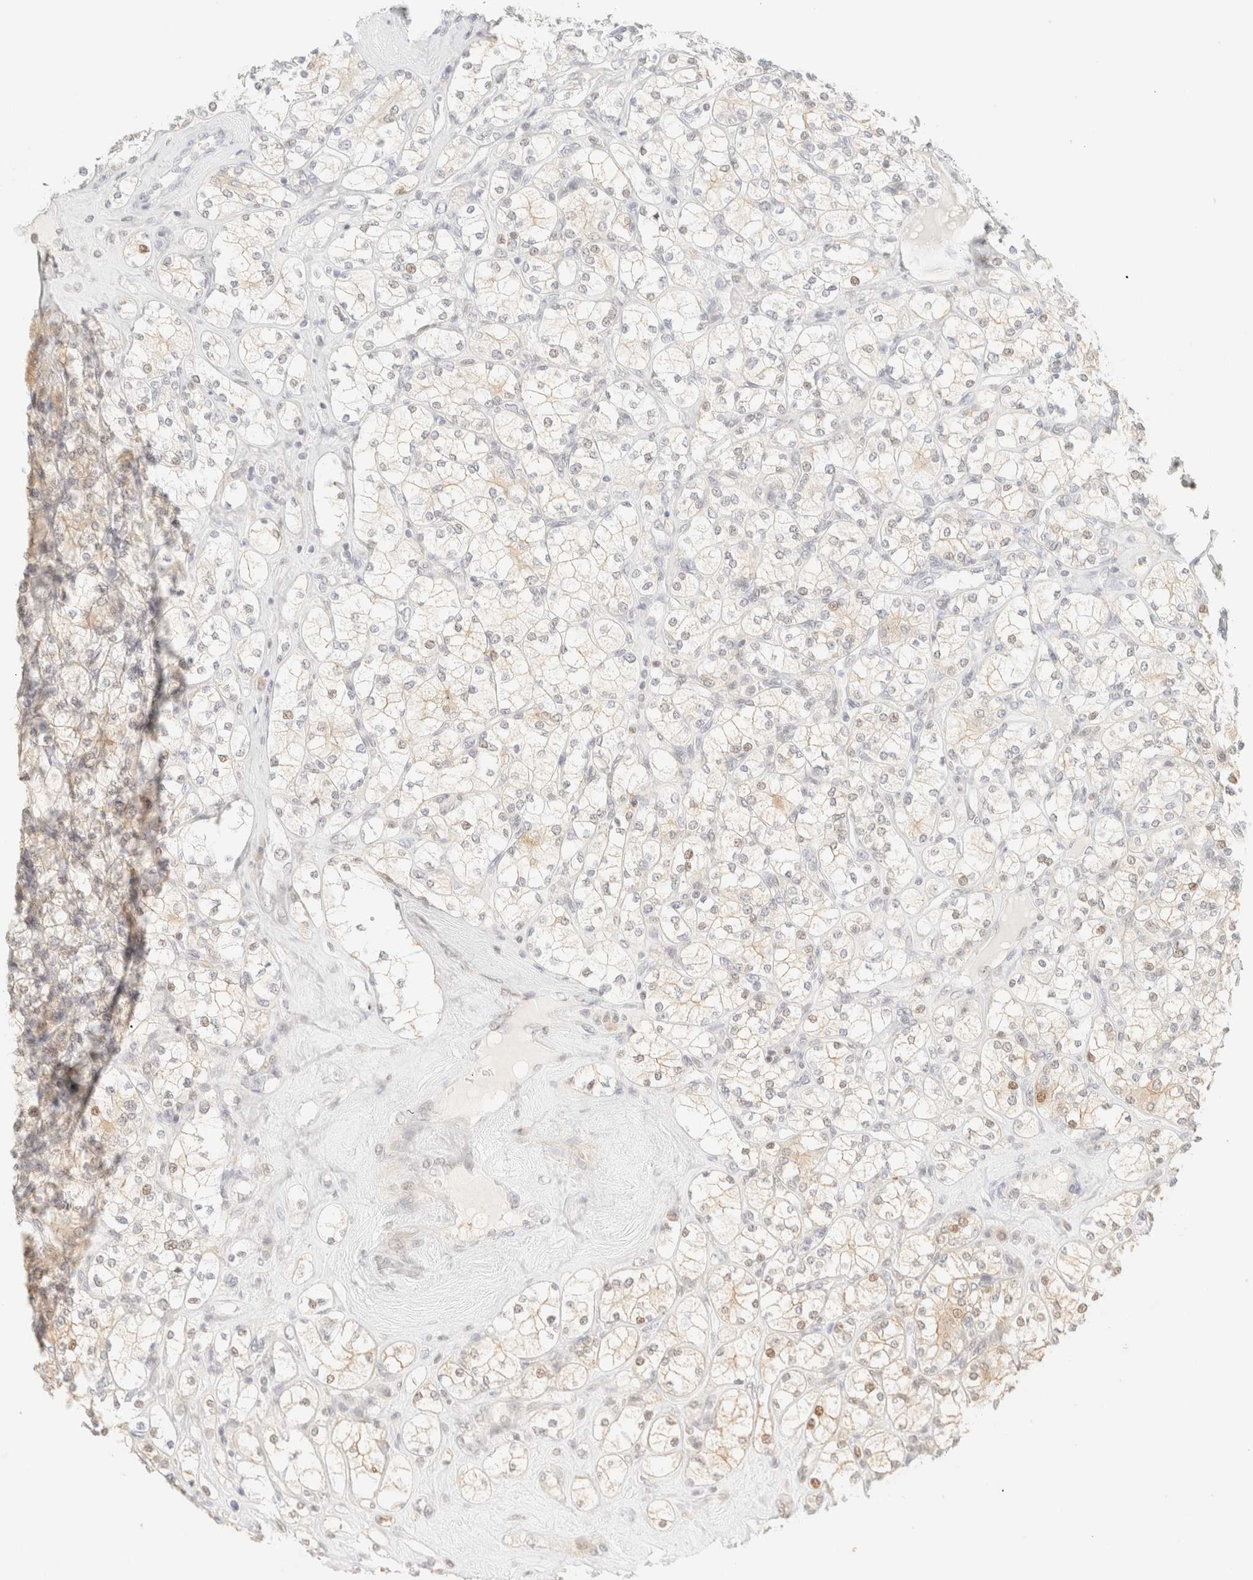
{"staining": {"intensity": "negative", "quantity": "none", "location": "none"}, "tissue": "renal cancer", "cell_type": "Tumor cells", "image_type": "cancer", "snomed": [{"axis": "morphology", "description": "Adenocarcinoma, NOS"}, {"axis": "topography", "description": "Kidney"}], "caption": "IHC image of renal adenocarcinoma stained for a protein (brown), which displays no staining in tumor cells.", "gene": "TSR1", "patient": {"sex": "male", "age": 77}}